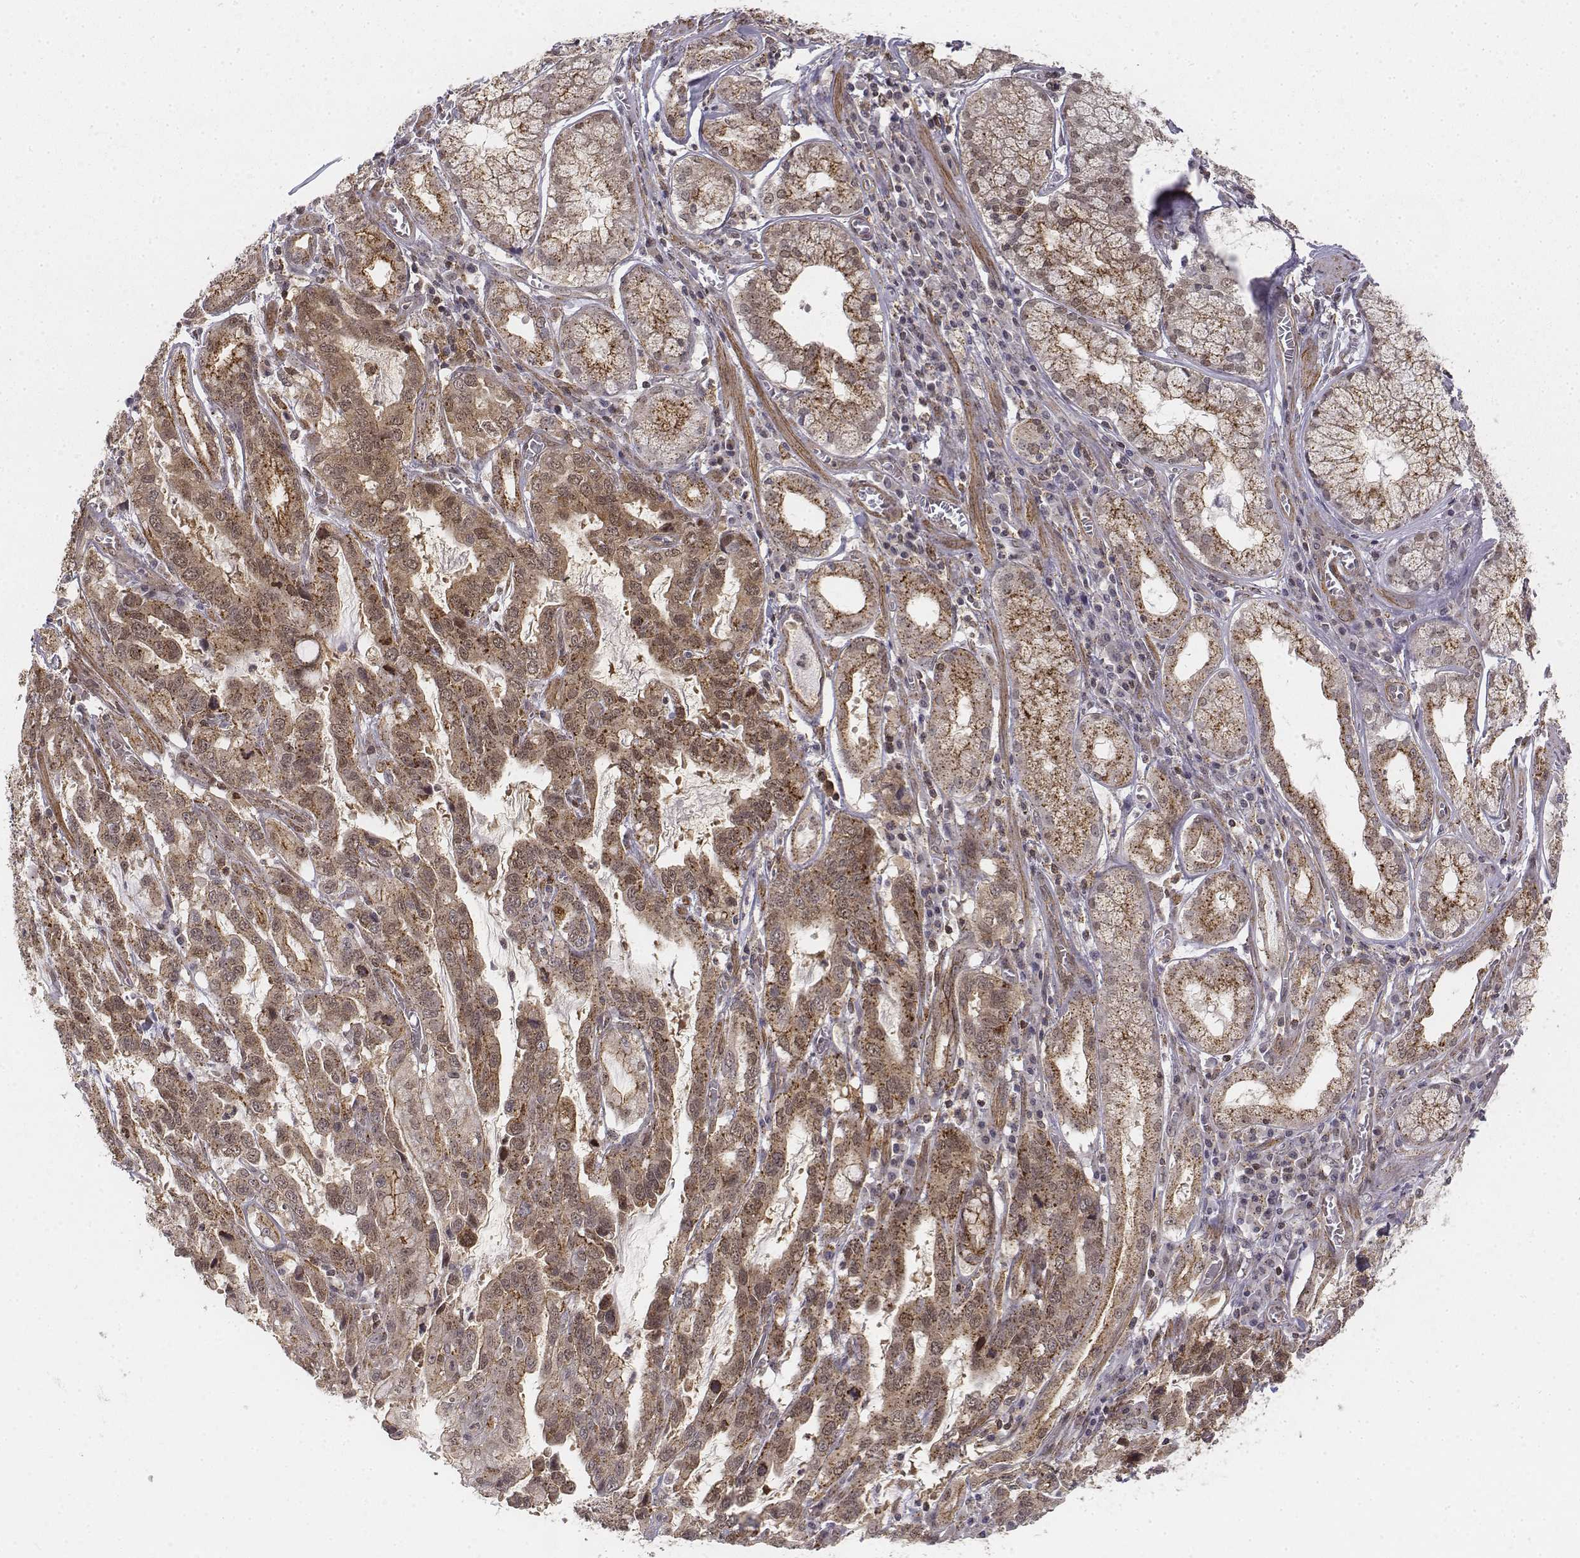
{"staining": {"intensity": "moderate", "quantity": ">75%", "location": "cytoplasmic/membranous,nuclear"}, "tissue": "stomach cancer", "cell_type": "Tumor cells", "image_type": "cancer", "snomed": [{"axis": "morphology", "description": "Adenocarcinoma, NOS"}, {"axis": "topography", "description": "Stomach, lower"}], "caption": "Stomach cancer (adenocarcinoma) stained for a protein (brown) reveals moderate cytoplasmic/membranous and nuclear positive staining in about >75% of tumor cells.", "gene": "ZFYVE19", "patient": {"sex": "female", "age": 76}}